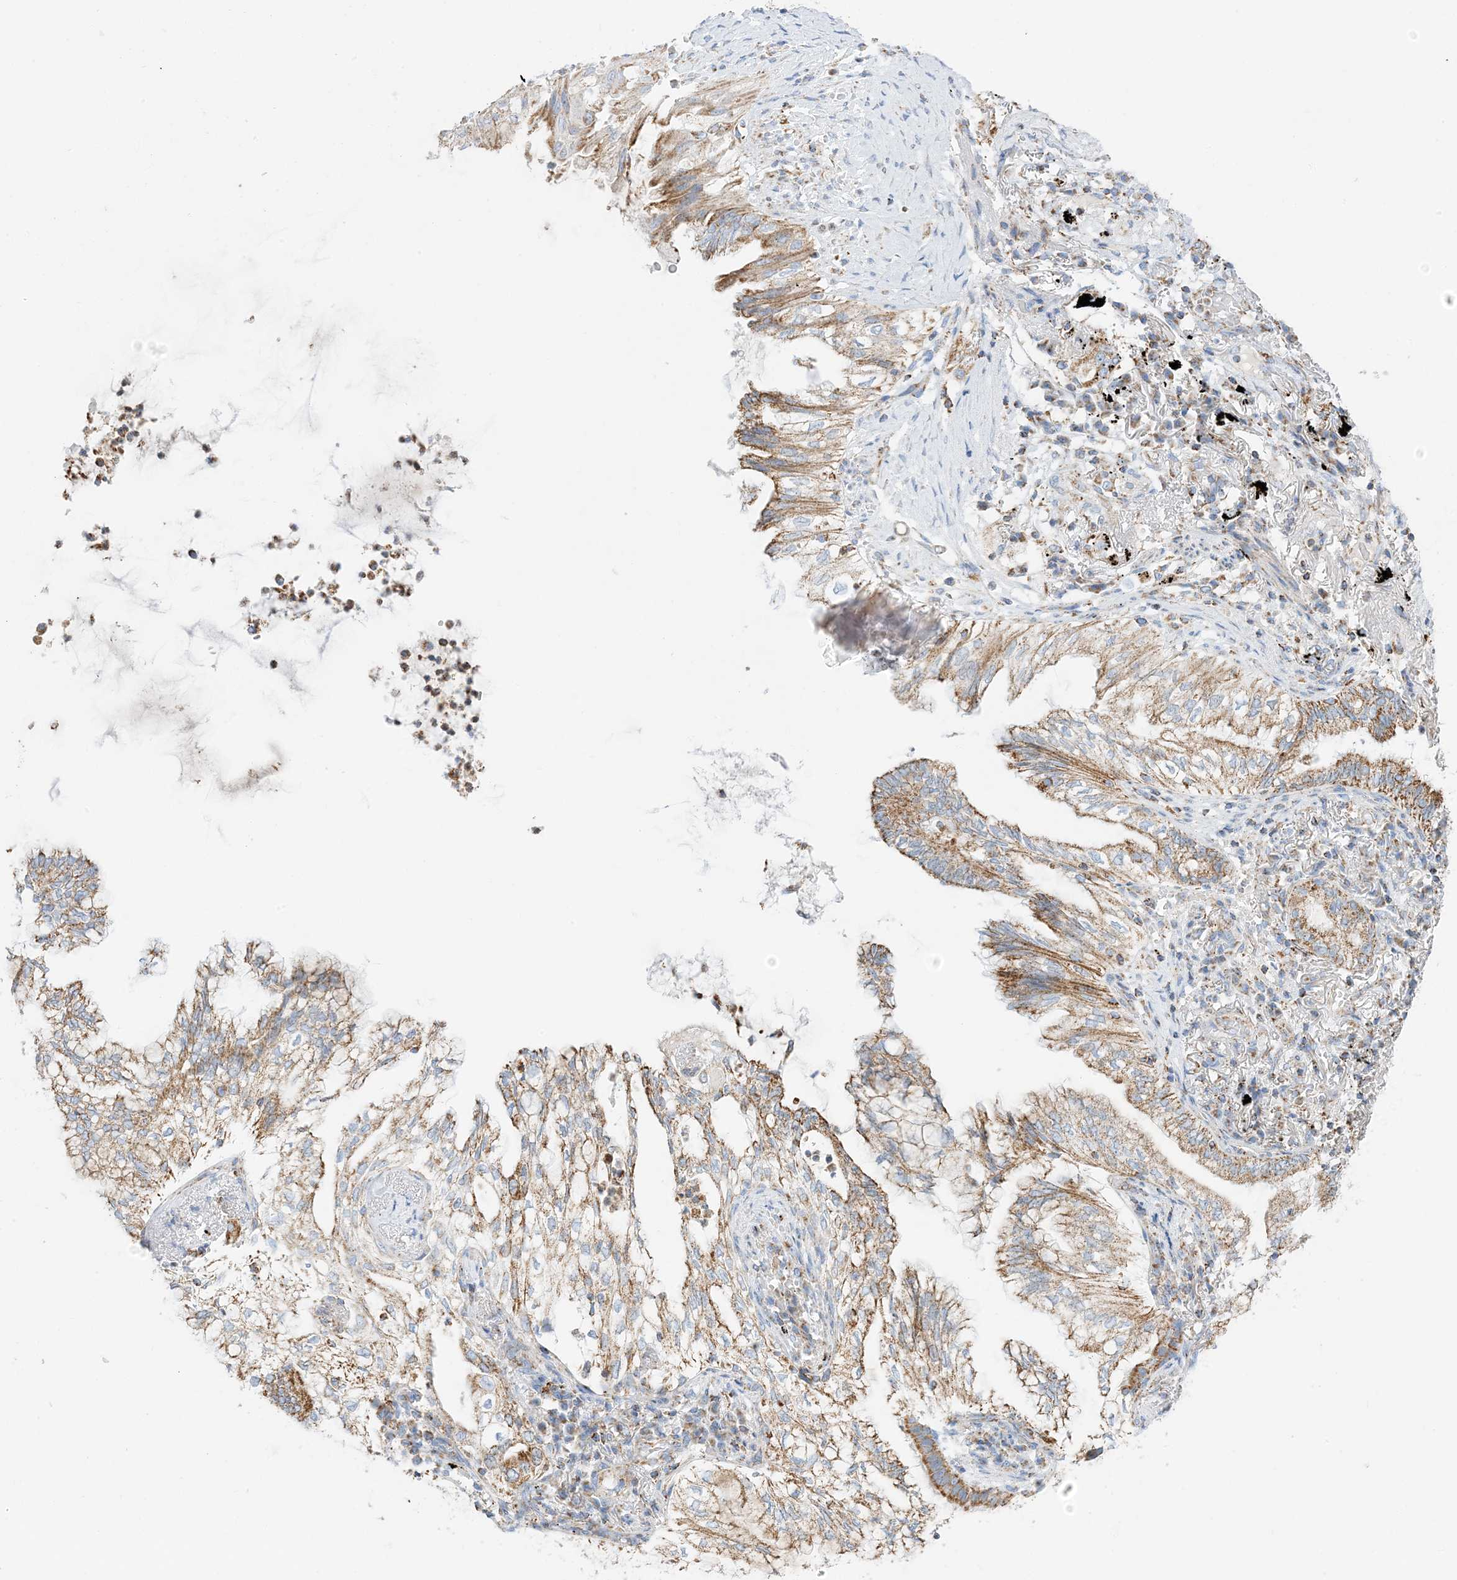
{"staining": {"intensity": "moderate", "quantity": ">75%", "location": "cytoplasmic/membranous"}, "tissue": "lung cancer", "cell_type": "Tumor cells", "image_type": "cancer", "snomed": [{"axis": "morphology", "description": "Adenocarcinoma, NOS"}, {"axis": "topography", "description": "Lung"}], "caption": "A brown stain labels moderate cytoplasmic/membranous positivity of a protein in lung cancer tumor cells.", "gene": "CAPN13", "patient": {"sex": "female", "age": 70}}